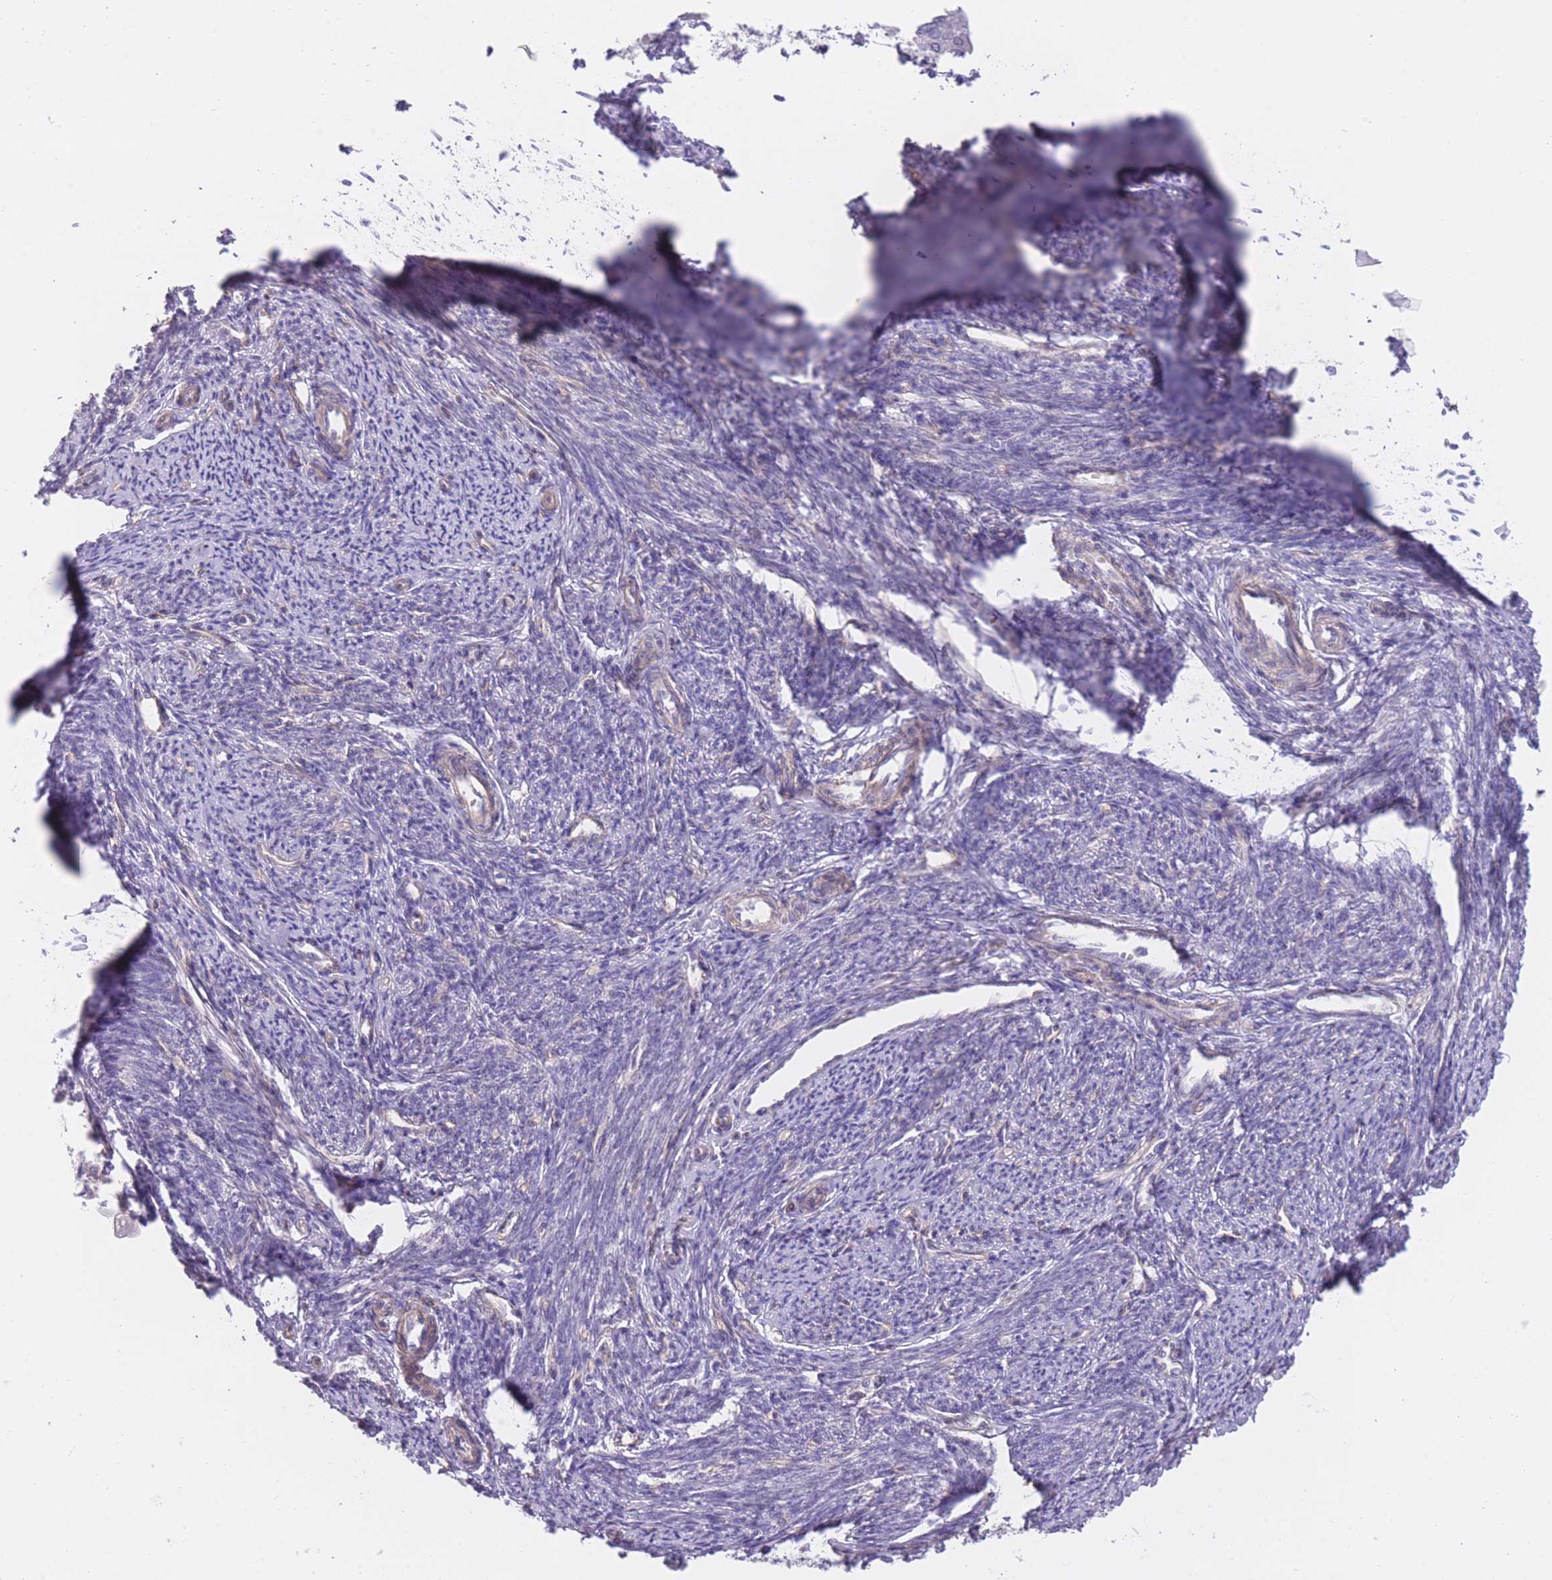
{"staining": {"intensity": "moderate", "quantity": "25%-75%", "location": "cytoplasmic/membranous"}, "tissue": "smooth muscle", "cell_type": "Smooth muscle cells", "image_type": "normal", "snomed": [{"axis": "morphology", "description": "Normal tissue, NOS"}, {"axis": "topography", "description": "Smooth muscle"}, {"axis": "topography", "description": "Uterus"}], "caption": "Immunohistochemistry (IHC) micrograph of unremarkable smooth muscle stained for a protein (brown), which reveals medium levels of moderate cytoplasmic/membranous staining in approximately 25%-75% of smooth muscle cells.", "gene": "QTRT1", "patient": {"sex": "female", "age": 59}}